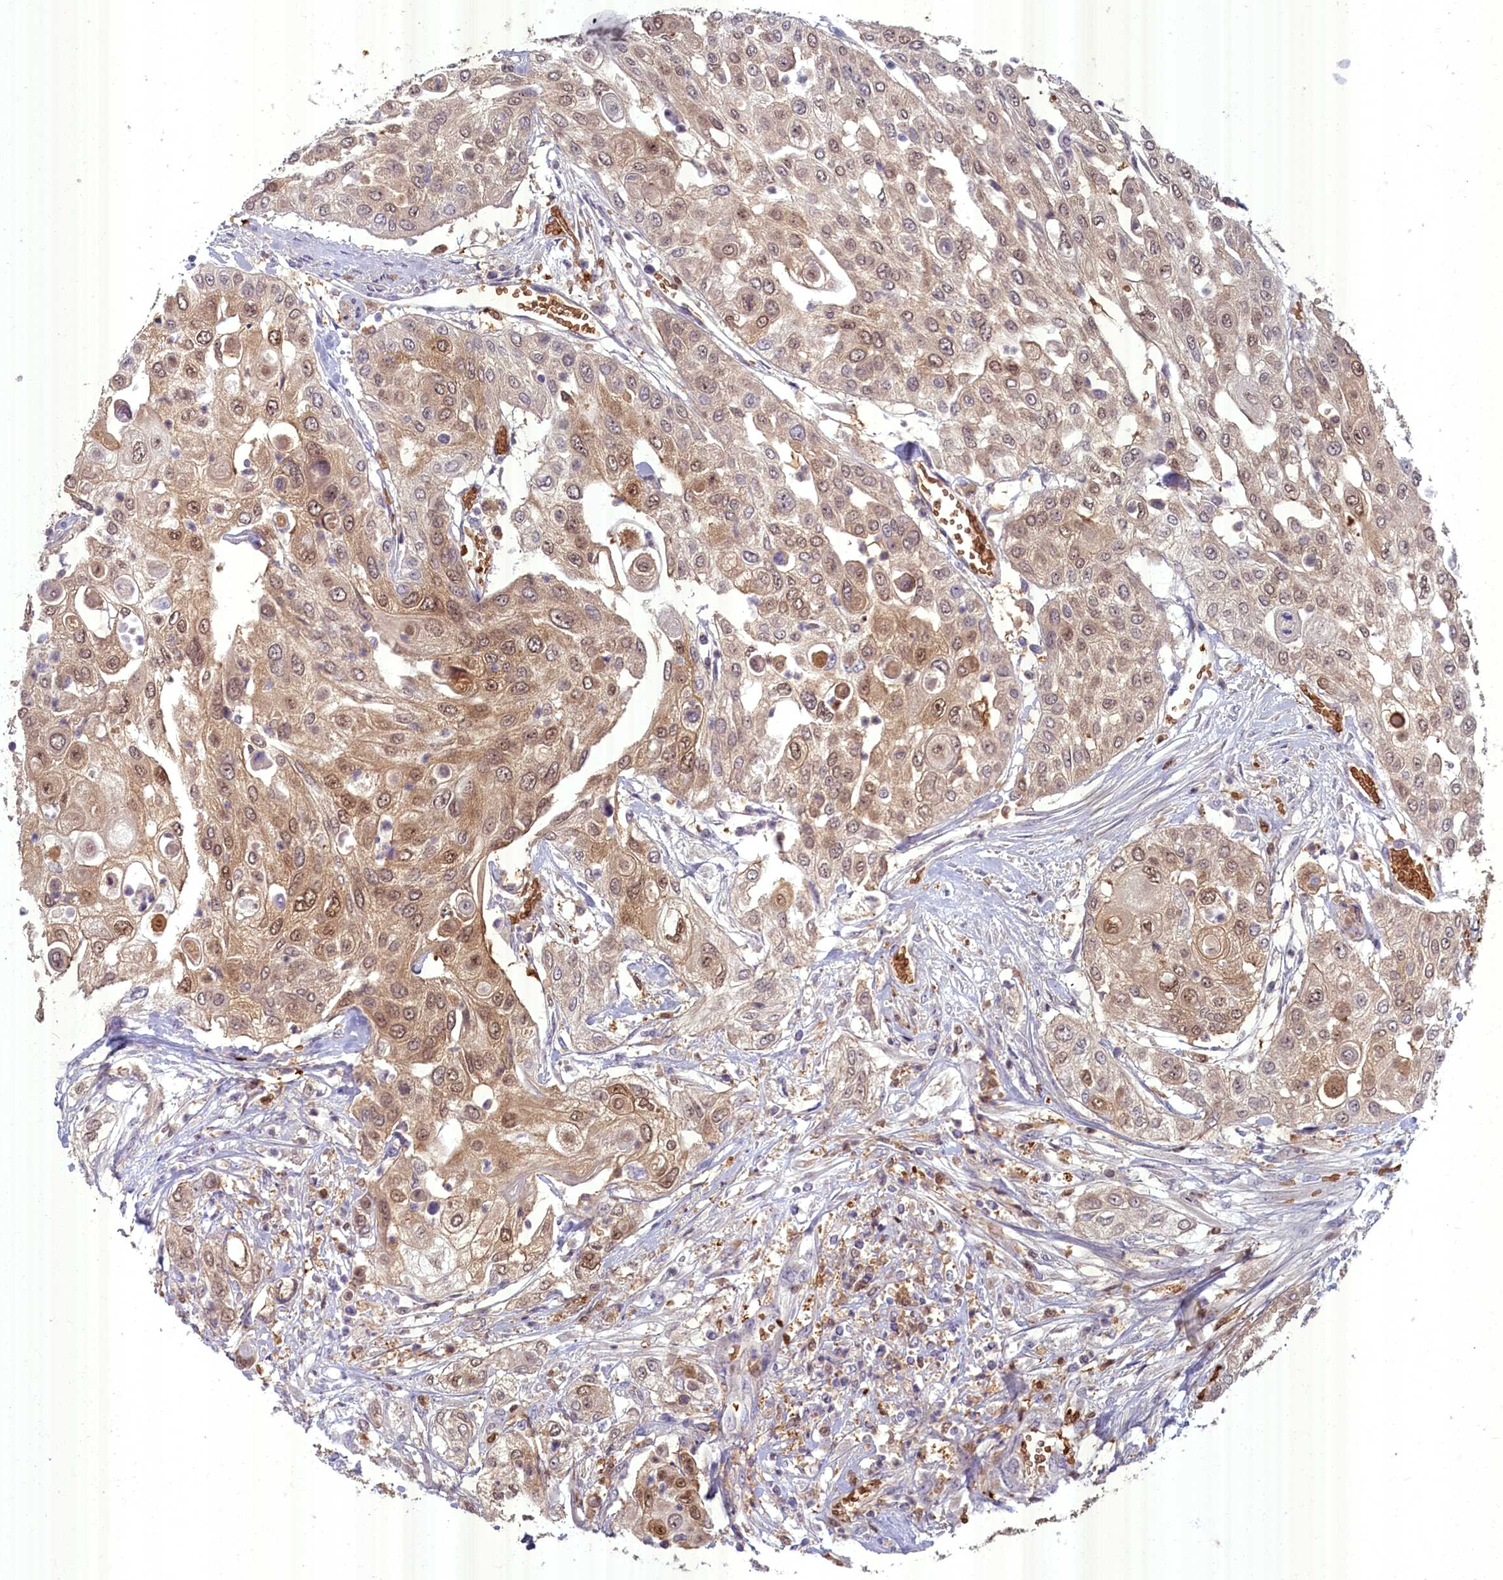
{"staining": {"intensity": "weak", "quantity": ">75%", "location": "cytoplasmic/membranous,nuclear"}, "tissue": "urothelial cancer", "cell_type": "Tumor cells", "image_type": "cancer", "snomed": [{"axis": "morphology", "description": "Urothelial carcinoma, High grade"}, {"axis": "topography", "description": "Urinary bladder"}], "caption": "Urothelial carcinoma (high-grade) stained with a brown dye demonstrates weak cytoplasmic/membranous and nuclear positive positivity in about >75% of tumor cells.", "gene": "BLVRB", "patient": {"sex": "female", "age": 79}}